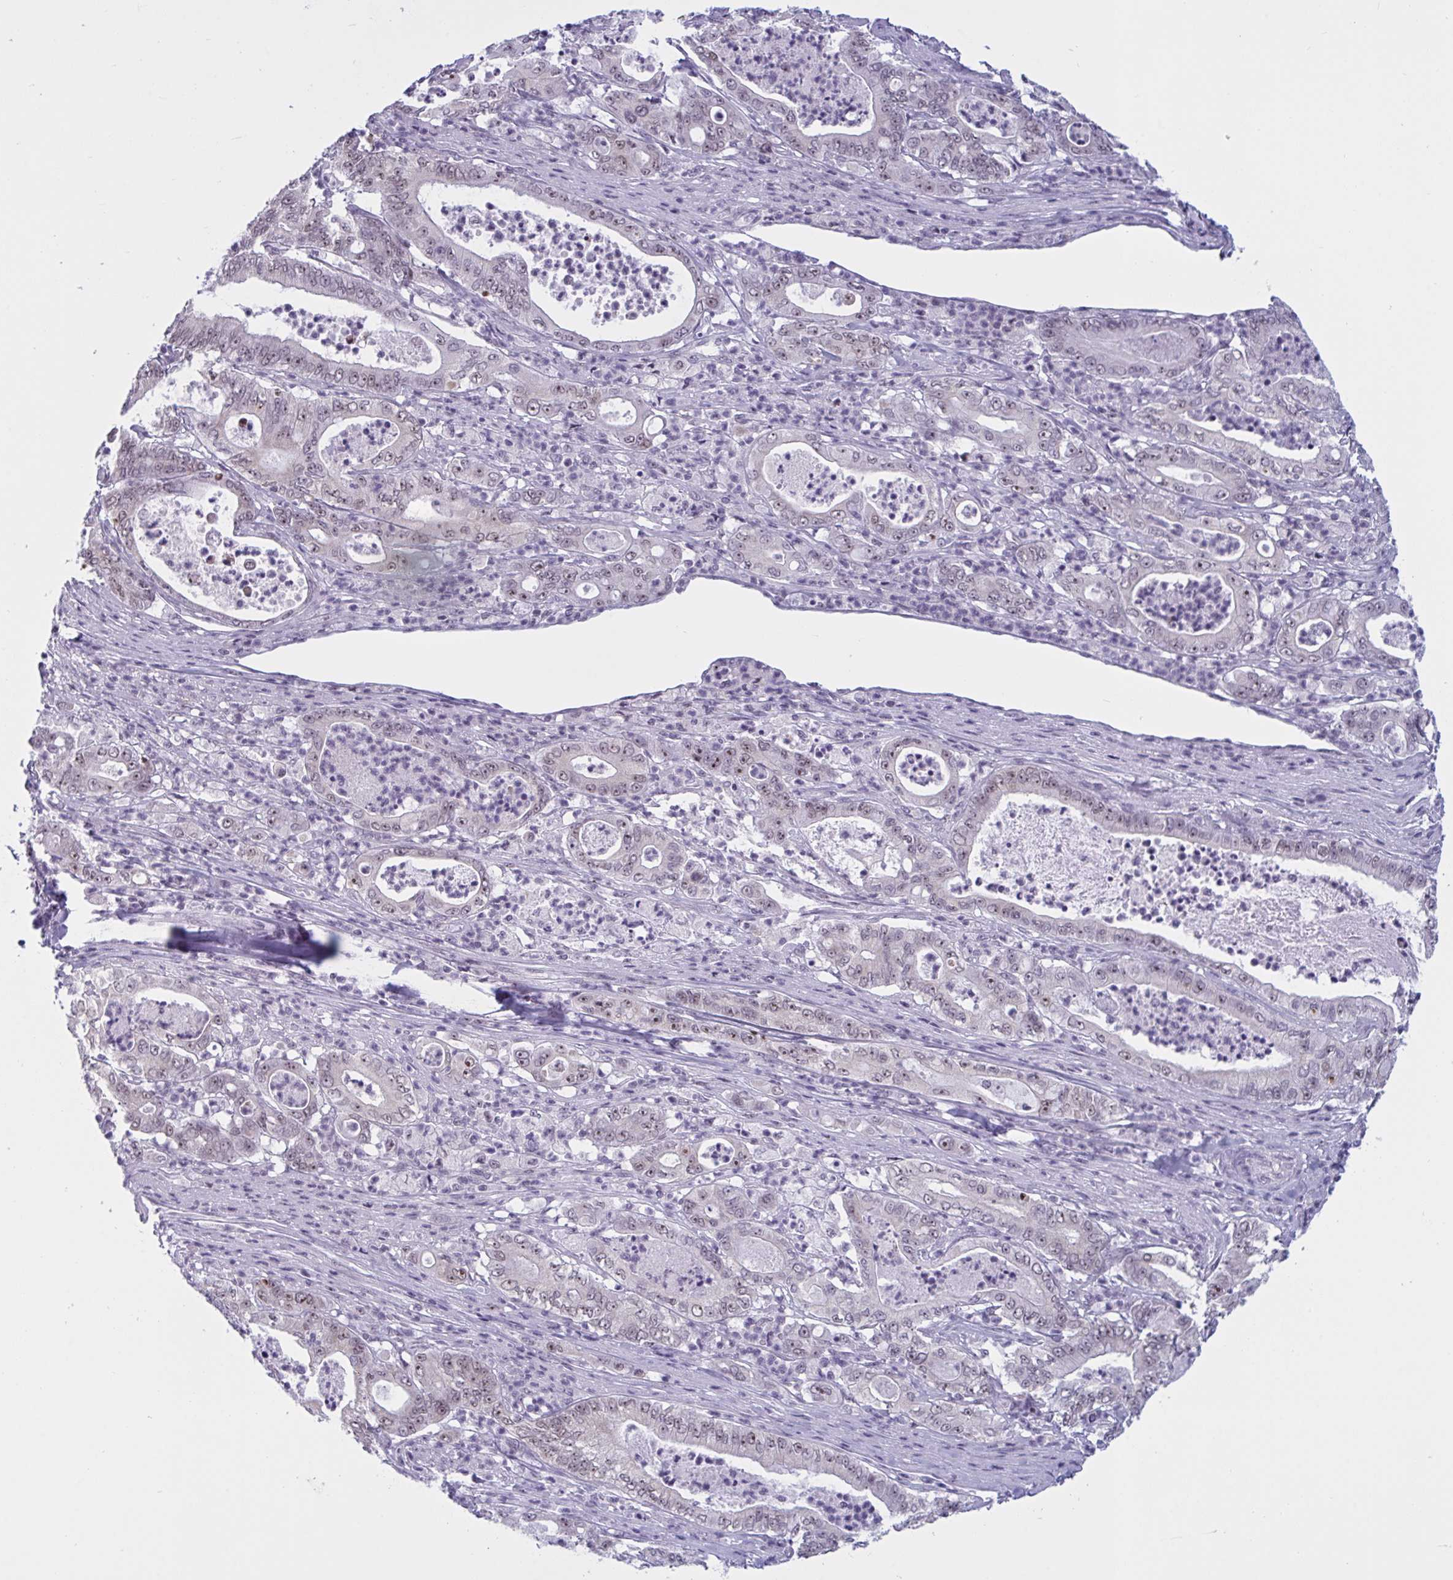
{"staining": {"intensity": "weak", "quantity": ">75%", "location": "nuclear"}, "tissue": "pancreatic cancer", "cell_type": "Tumor cells", "image_type": "cancer", "snomed": [{"axis": "morphology", "description": "Adenocarcinoma, NOS"}, {"axis": "topography", "description": "Pancreas"}], "caption": "Tumor cells display low levels of weak nuclear staining in approximately >75% of cells in adenocarcinoma (pancreatic).", "gene": "TGM6", "patient": {"sex": "male", "age": 71}}